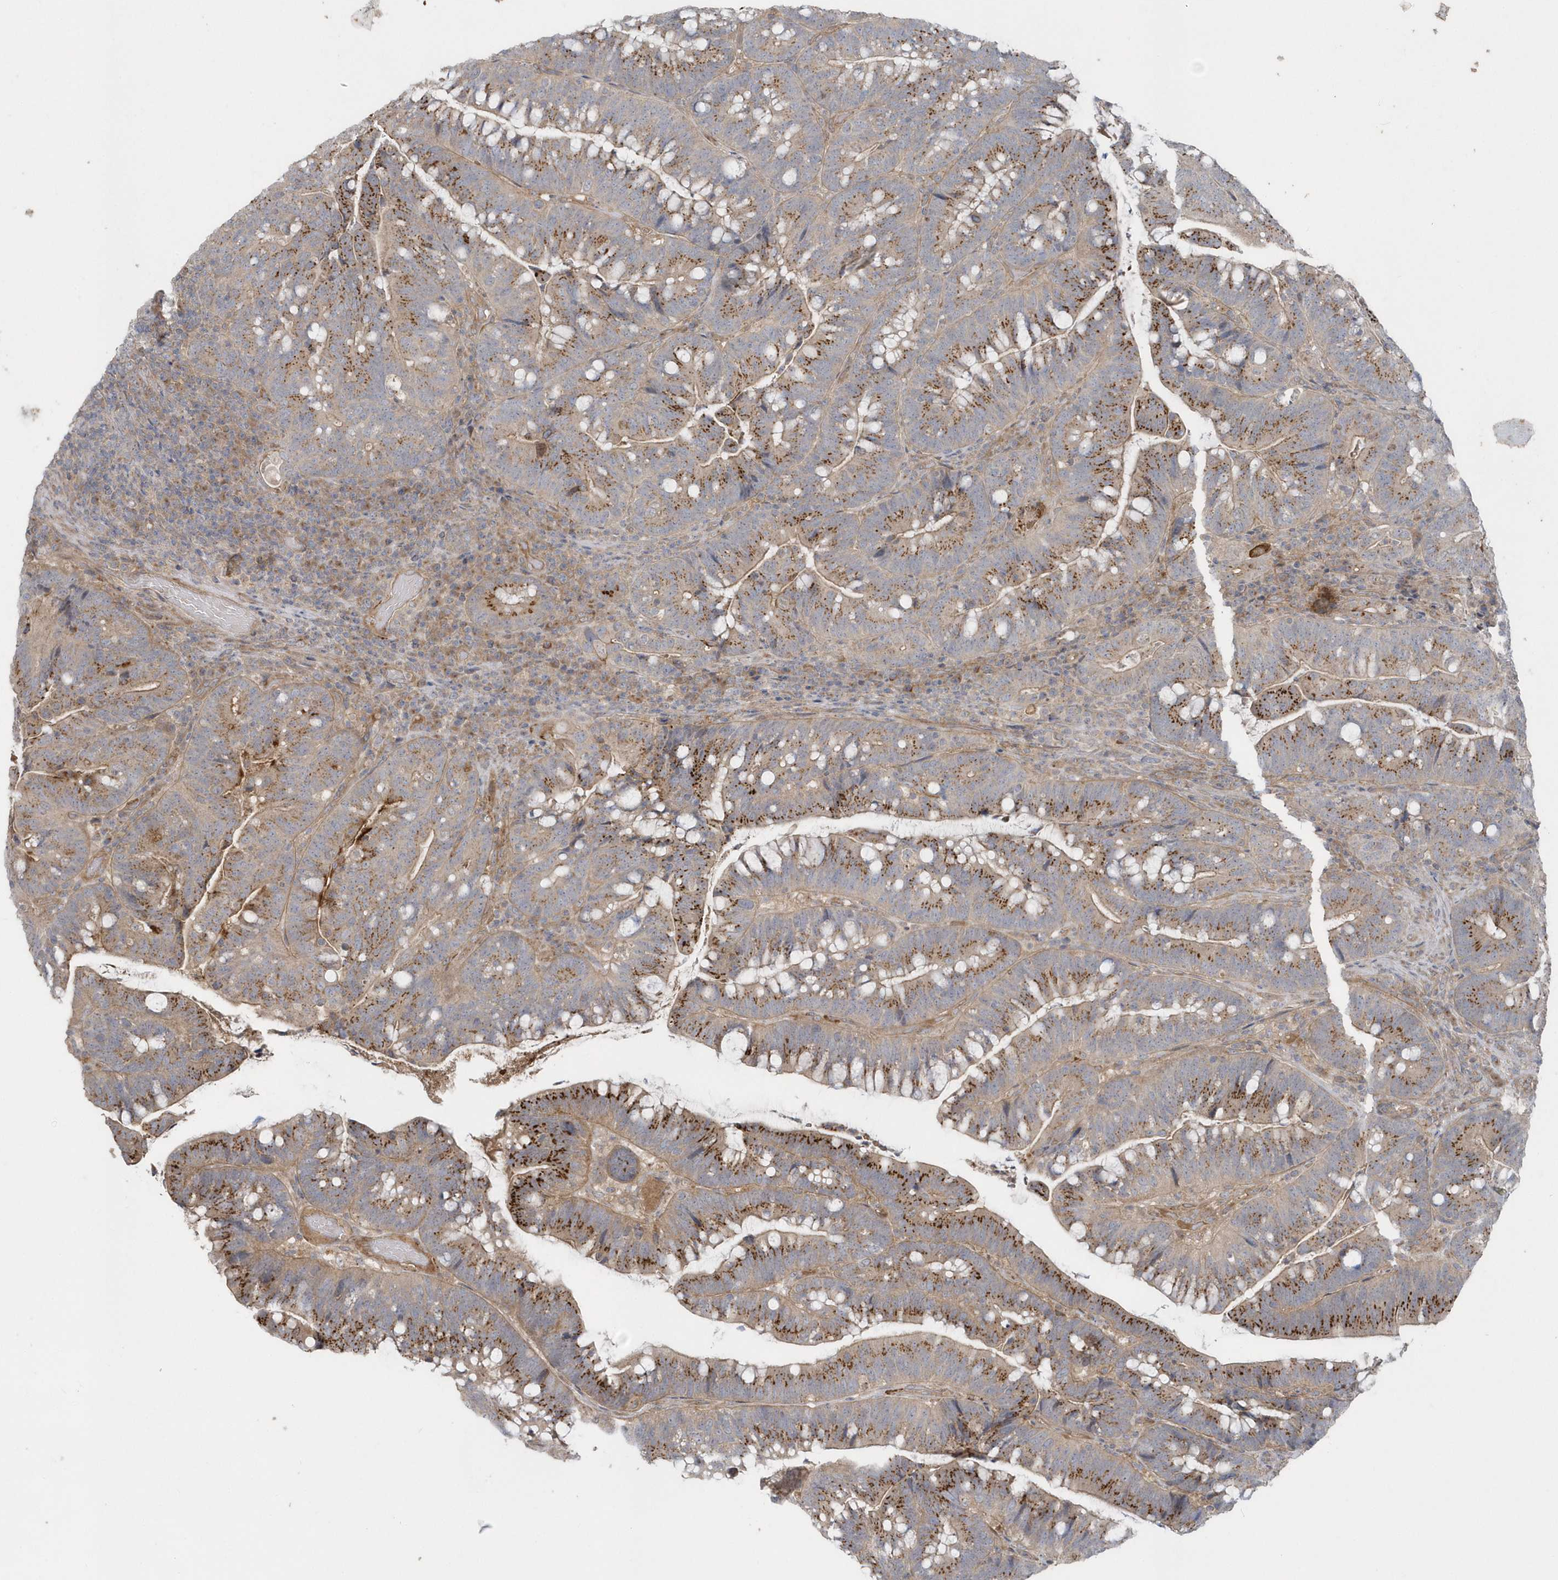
{"staining": {"intensity": "moderate", "quantity": ">75%", "location": "cytoplasmic/membranous"}, "tissue": "colorectal cancer", "cell_type": "Tumor cells", "image_type": "cancer", "snomed": [{"axis": "morphology", "description": "Adenocarcinoma, NOS"}, {"axis": "topography", "description": "Colon"}], "caption": "Moderate cytoplasmic/membranous expression for a protein is seen in approximately >75% of tumor cells of adenocarcinoma (colorectal) using IHC.", "gene": "ACTR1A", "patient": {"sex": "female", "age": 66}}